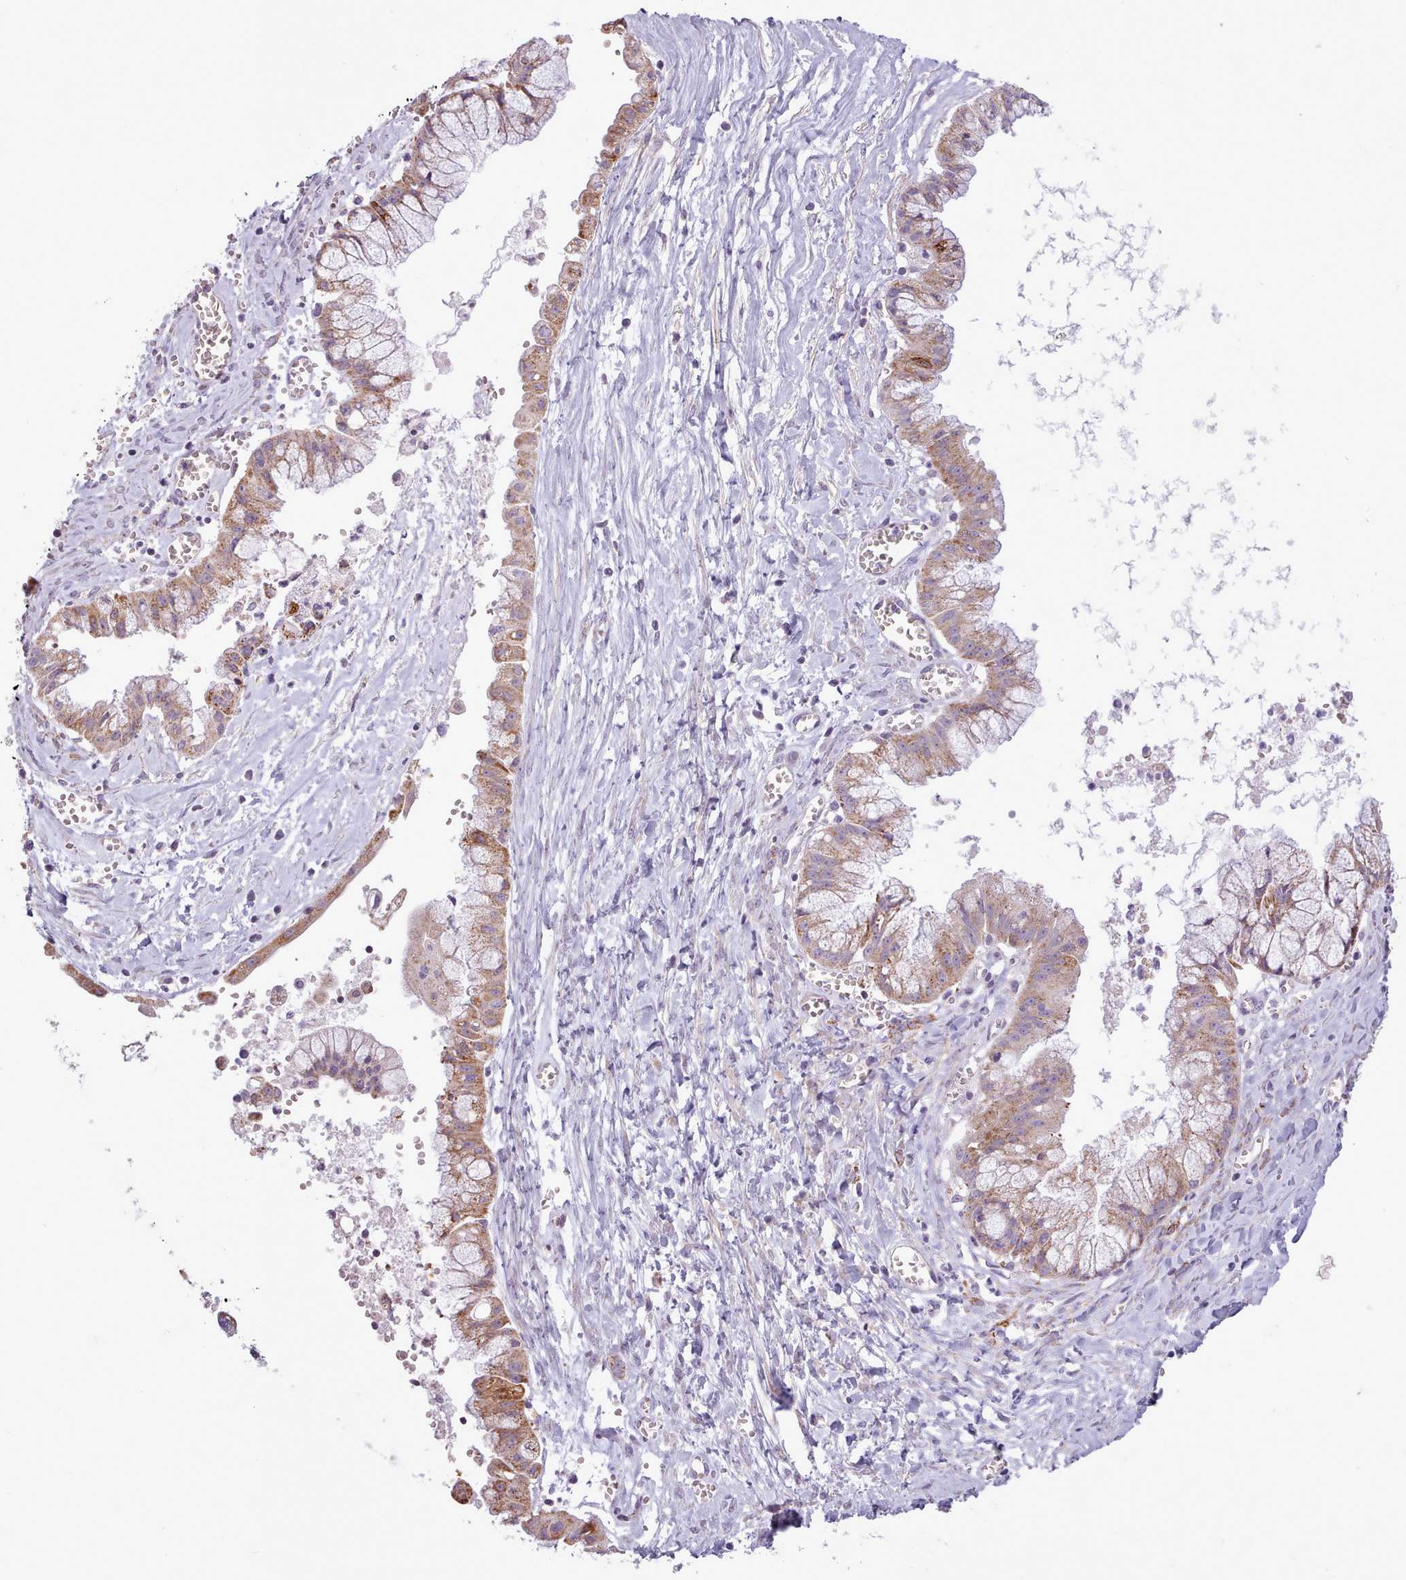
{"staining": {"intensity": "moderate", "quantity": ">75%", "location": "cytoplasmic/membranous"}, "tissue": "ovarian cancer", "cell_type": "Tumor cells", "image_type": "cancer", "snomed": [{"axis": "morphology", "description": "Cystadenocarcinoma, mucinous, NOS"}, {"axis": "topography", "description": "Ovary"}], "caption": "This is a micrograph of immunohistochemistry staining of mucinous cystadenocarcinoma (ovarian), which shows moderate staining in the cytoplasmic/membranous of tumor cells.", "gene": "AVL9", "patient": {"sex": "female", "age": 70}}